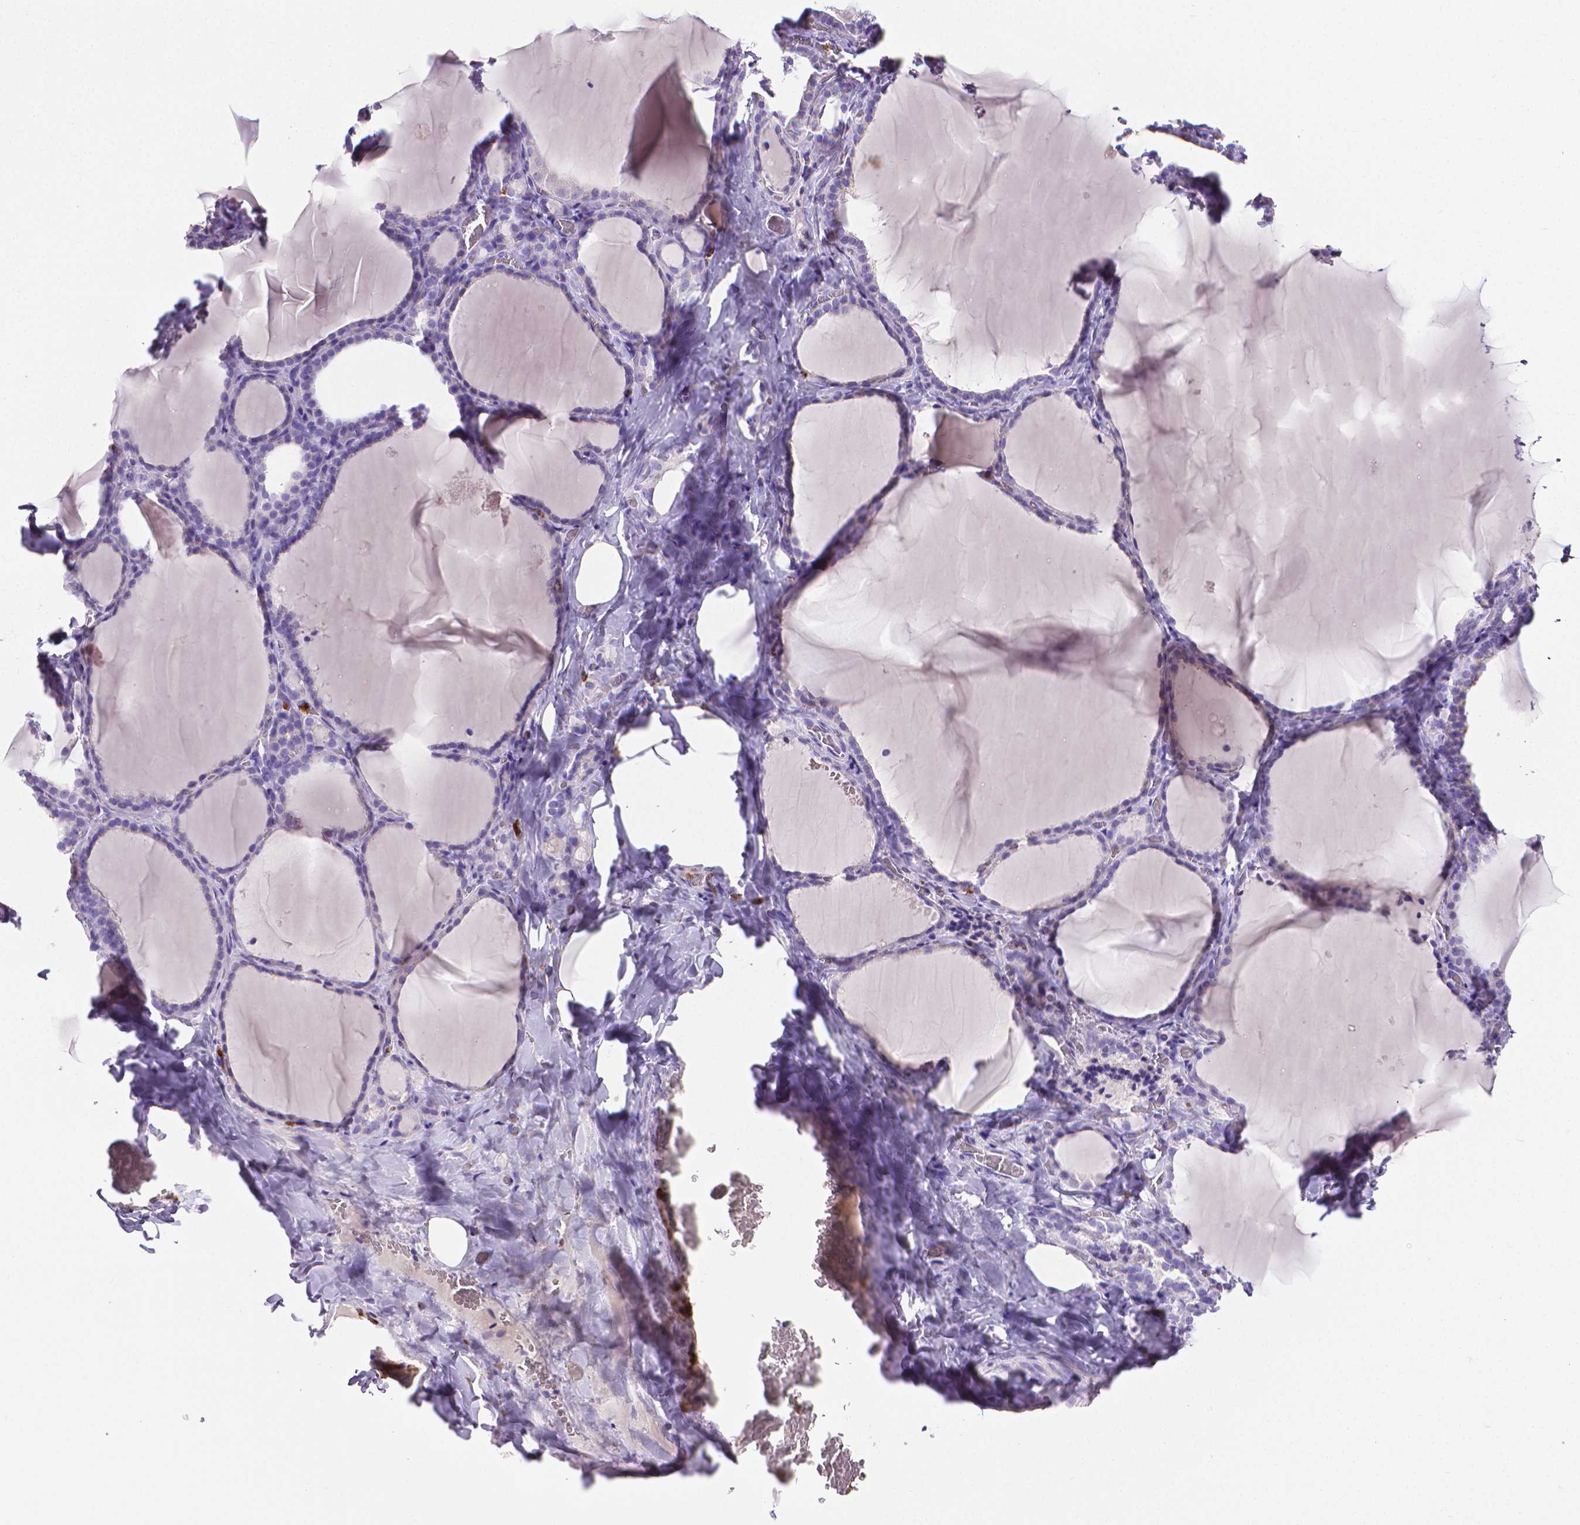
{"staining": {"intensity": "negative", "quantity": "none", "location": "none"}, "tissue": "thyroid gland", "cell_type": "Glandular cells", "image_type": "normal", "snomed": [{"axis": "morphology", "description": "Normal tissue, NOS"}, {"axis": "topography", "description": "Thyroid gland"}], "caption": "DAB immunohistochemical staining of benign human thyroid gland demonstrates no significant staining in glandular cells. Brightfield microscopy of IHC stained with DAB (brown) and hematoxylin (blue), captured at high magnification.", "gene": "MMP9", "patient": {"sex": "female", "age": 22}}